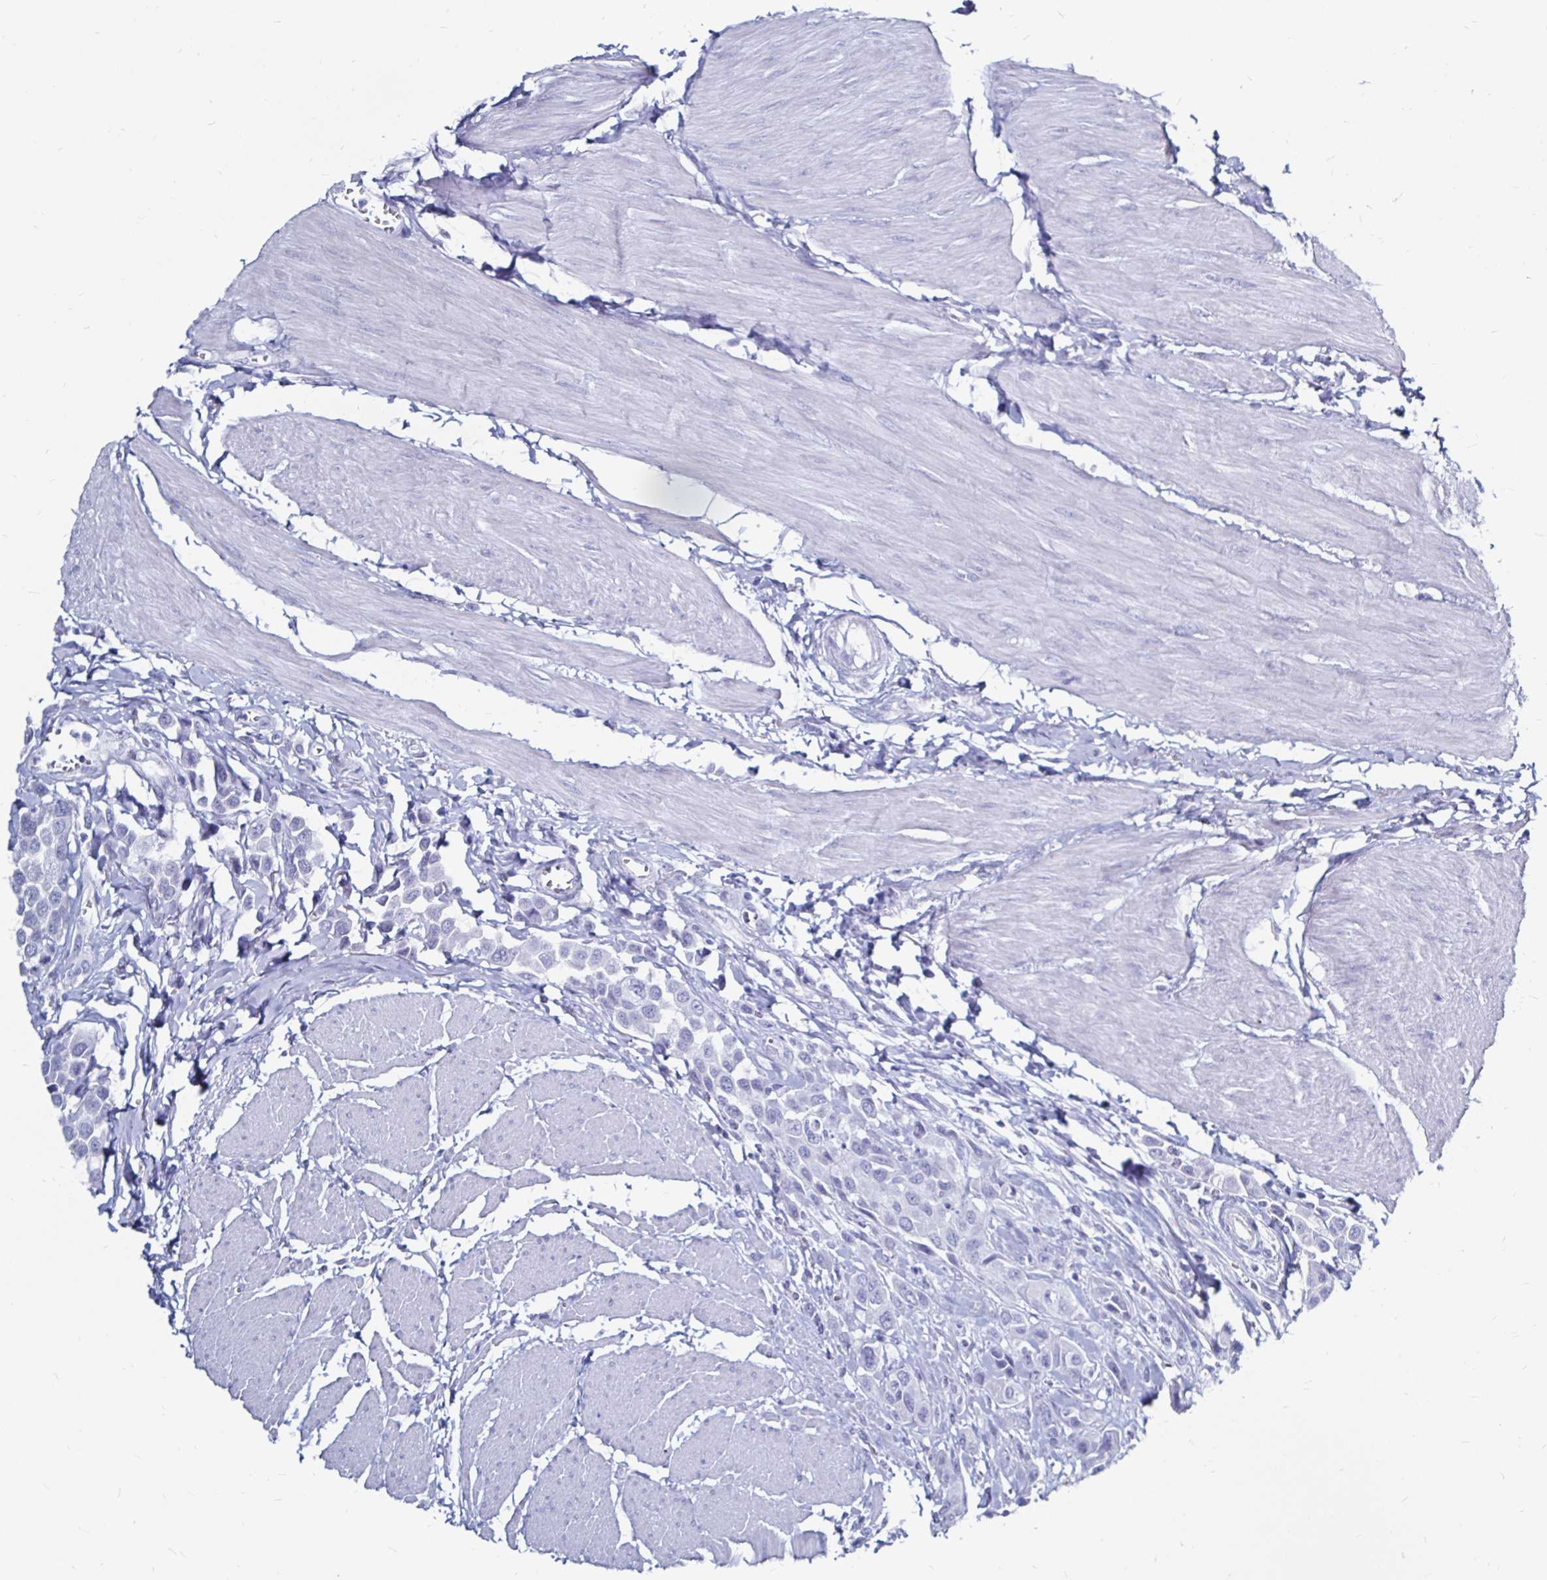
{"staining": {"intensity": "negative", "quantity": "none", "location": "none"}, "tissue": "urothelial cancer", "cell_type": "Tumor cells", "image_type": "cancer", "snomed": [{"axis": "morphology", "description": "Urothelial carcinoma, High grade"}, {"axis": "topography", "description": "Urinary bladder"}], "caption": "The histopathology image demonstrates no significant expression in tumor cells of urothelial carcinoma (high-grade).", "gene": "LUZP4", "patient": {"sex": "male", "age": 50}}